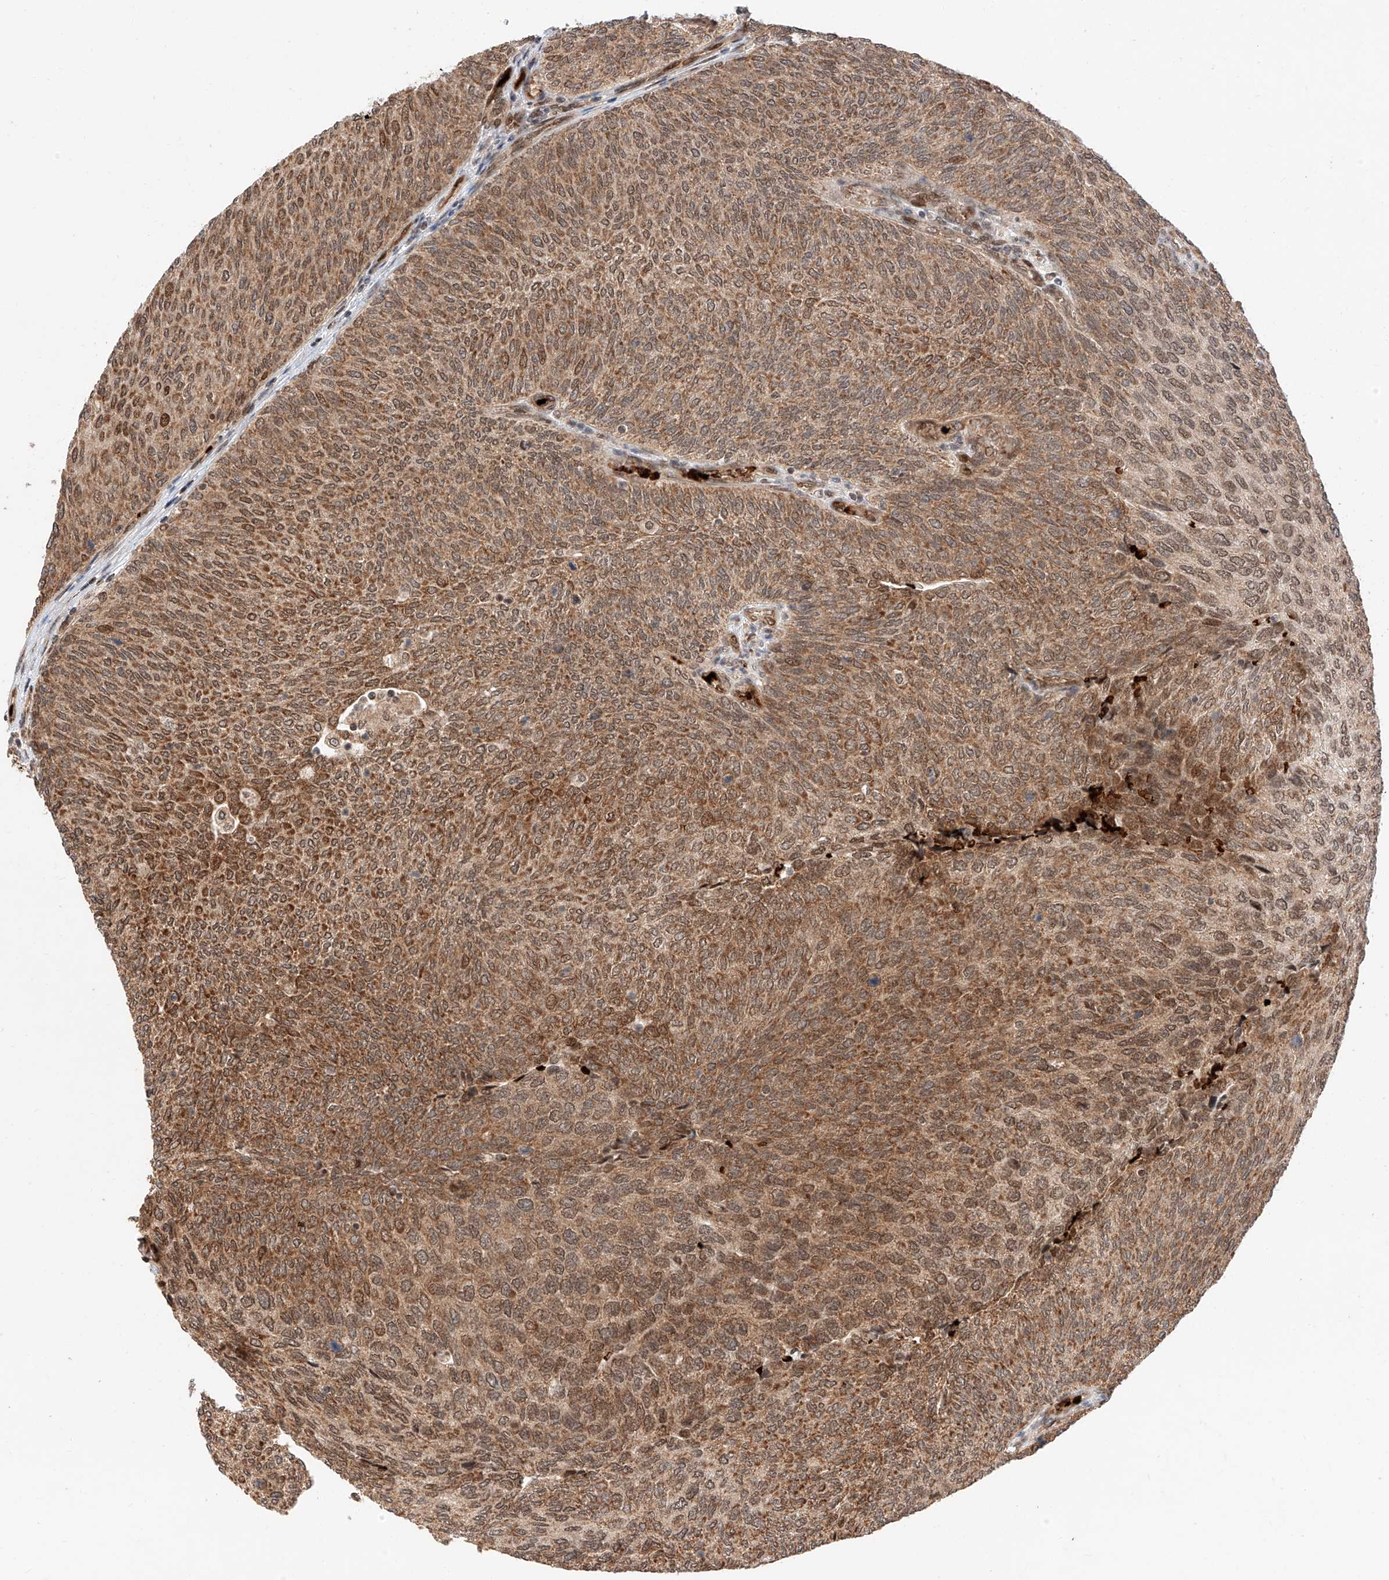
{"staining": {"intensity": "moderate", "quantity": ">75%", "location": "cytoplasmic/membranous,nuclear"}, "tissue": "urothelial cancer", "cell_type": "Tumor cells", "image_type": "cancer", "snomed": [{"axis": "morphology", "description": "Urothelial carcinoma, Low grade"}, {"axis": "topography", "description": "Urinary bladder"}], "caption": "Immunohistochemistry (IHC) micrograph of neoplastic tissue: urothelial carcinoma (low-grade) stained using IHC reveals medium levels of moderate protein expression localized specifically in the cytoplasmic/membranous and nuclear of tumor cells, appearing as a cytoplasmic/membranous and nuclear brown color.", "gene": "THTPA", "patient": {"sex": "female", "age": 79}}